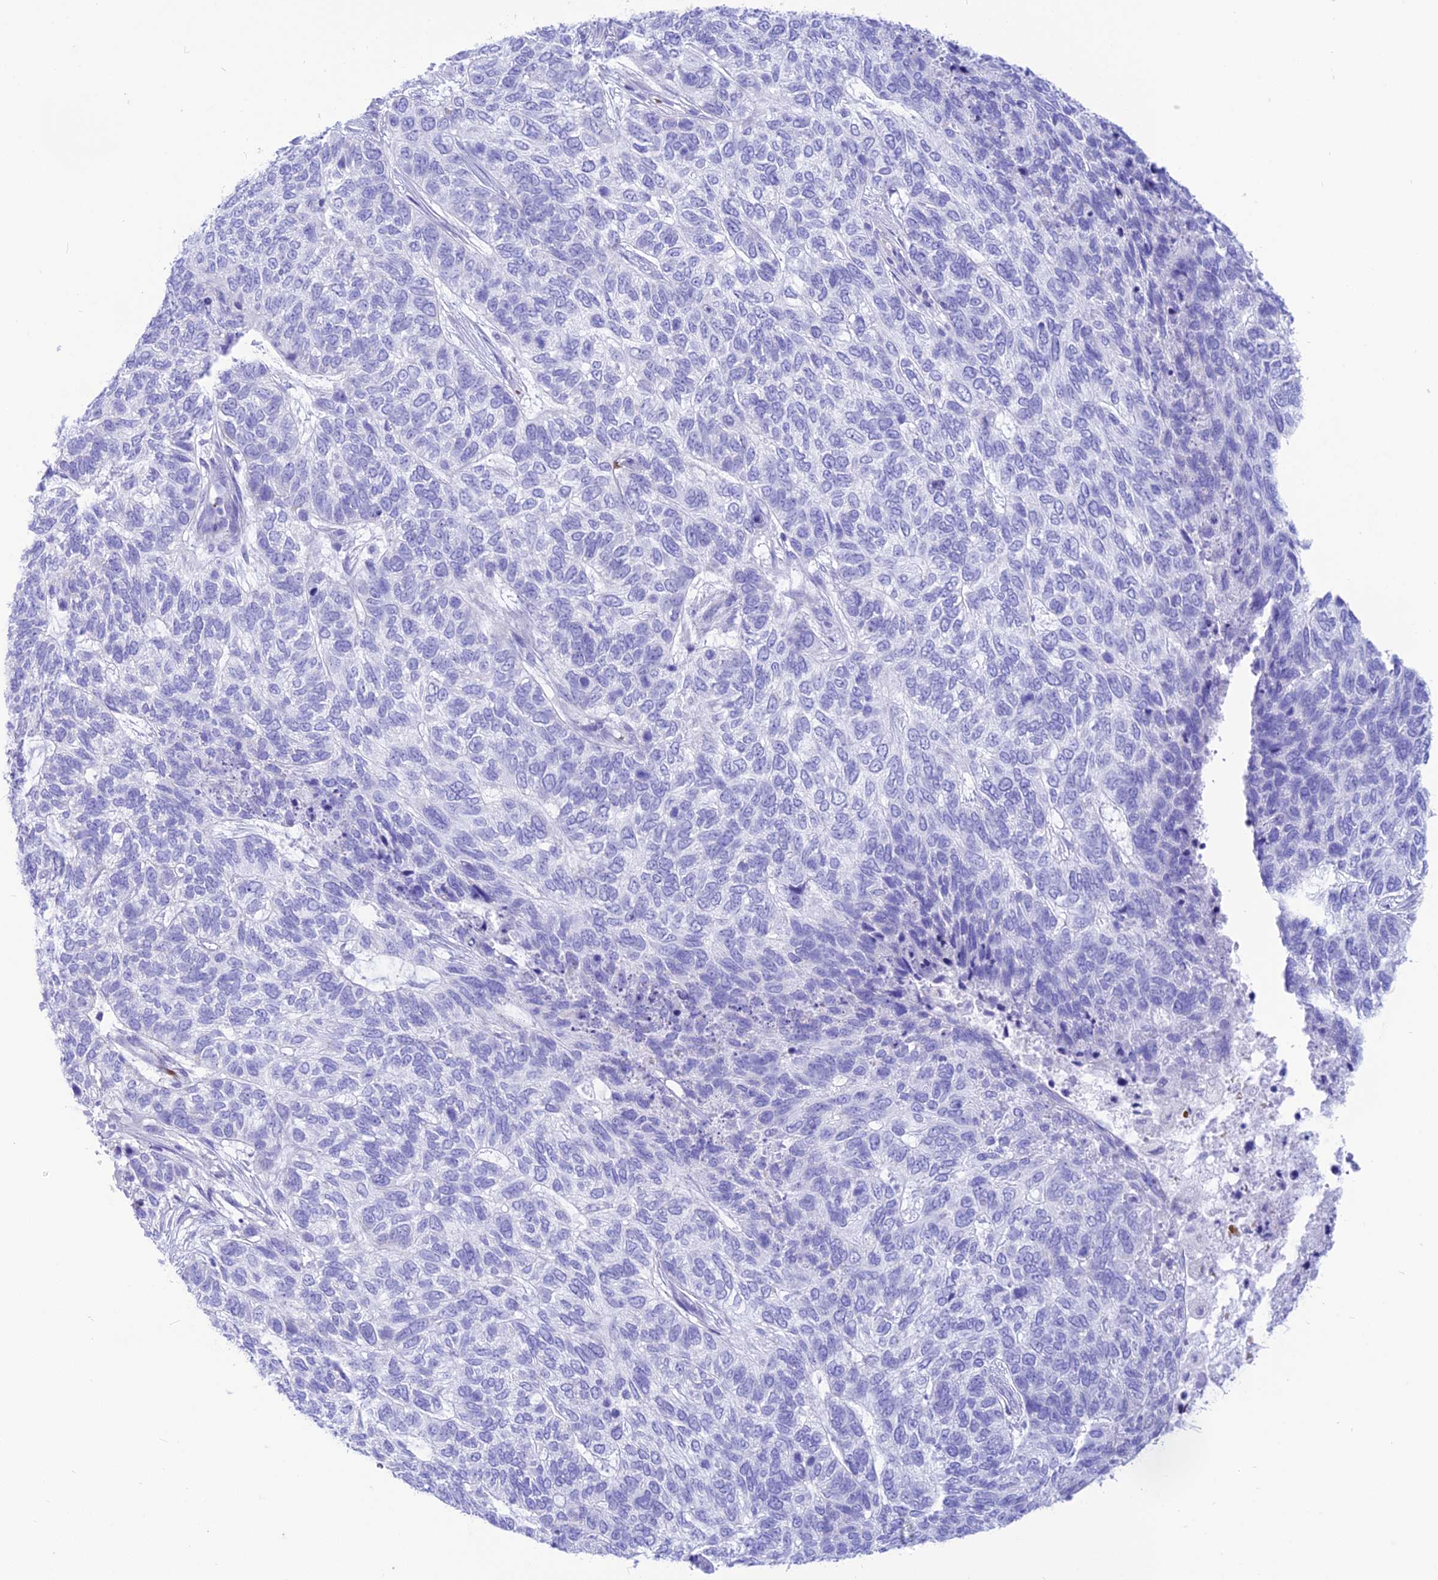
{"staining": {"intensity": "negative", "quantity": "none", "location": "none"}, "tissue": "skin cancer", "cell_type": "Tumor cells", "image_type": "cancer", "snomed": [{"axis": "morphology", "description": "Basal cell carcinoma"}, {"axis": "topography", "description": "Skin"}], "caption": "Tumor cells show no significant protein expression in skin cancer (basal cell carcinoma). Nuclei are stained in blue.", "gene": "GLYATL1", "patient": {"sex": "female", "age": 65}}